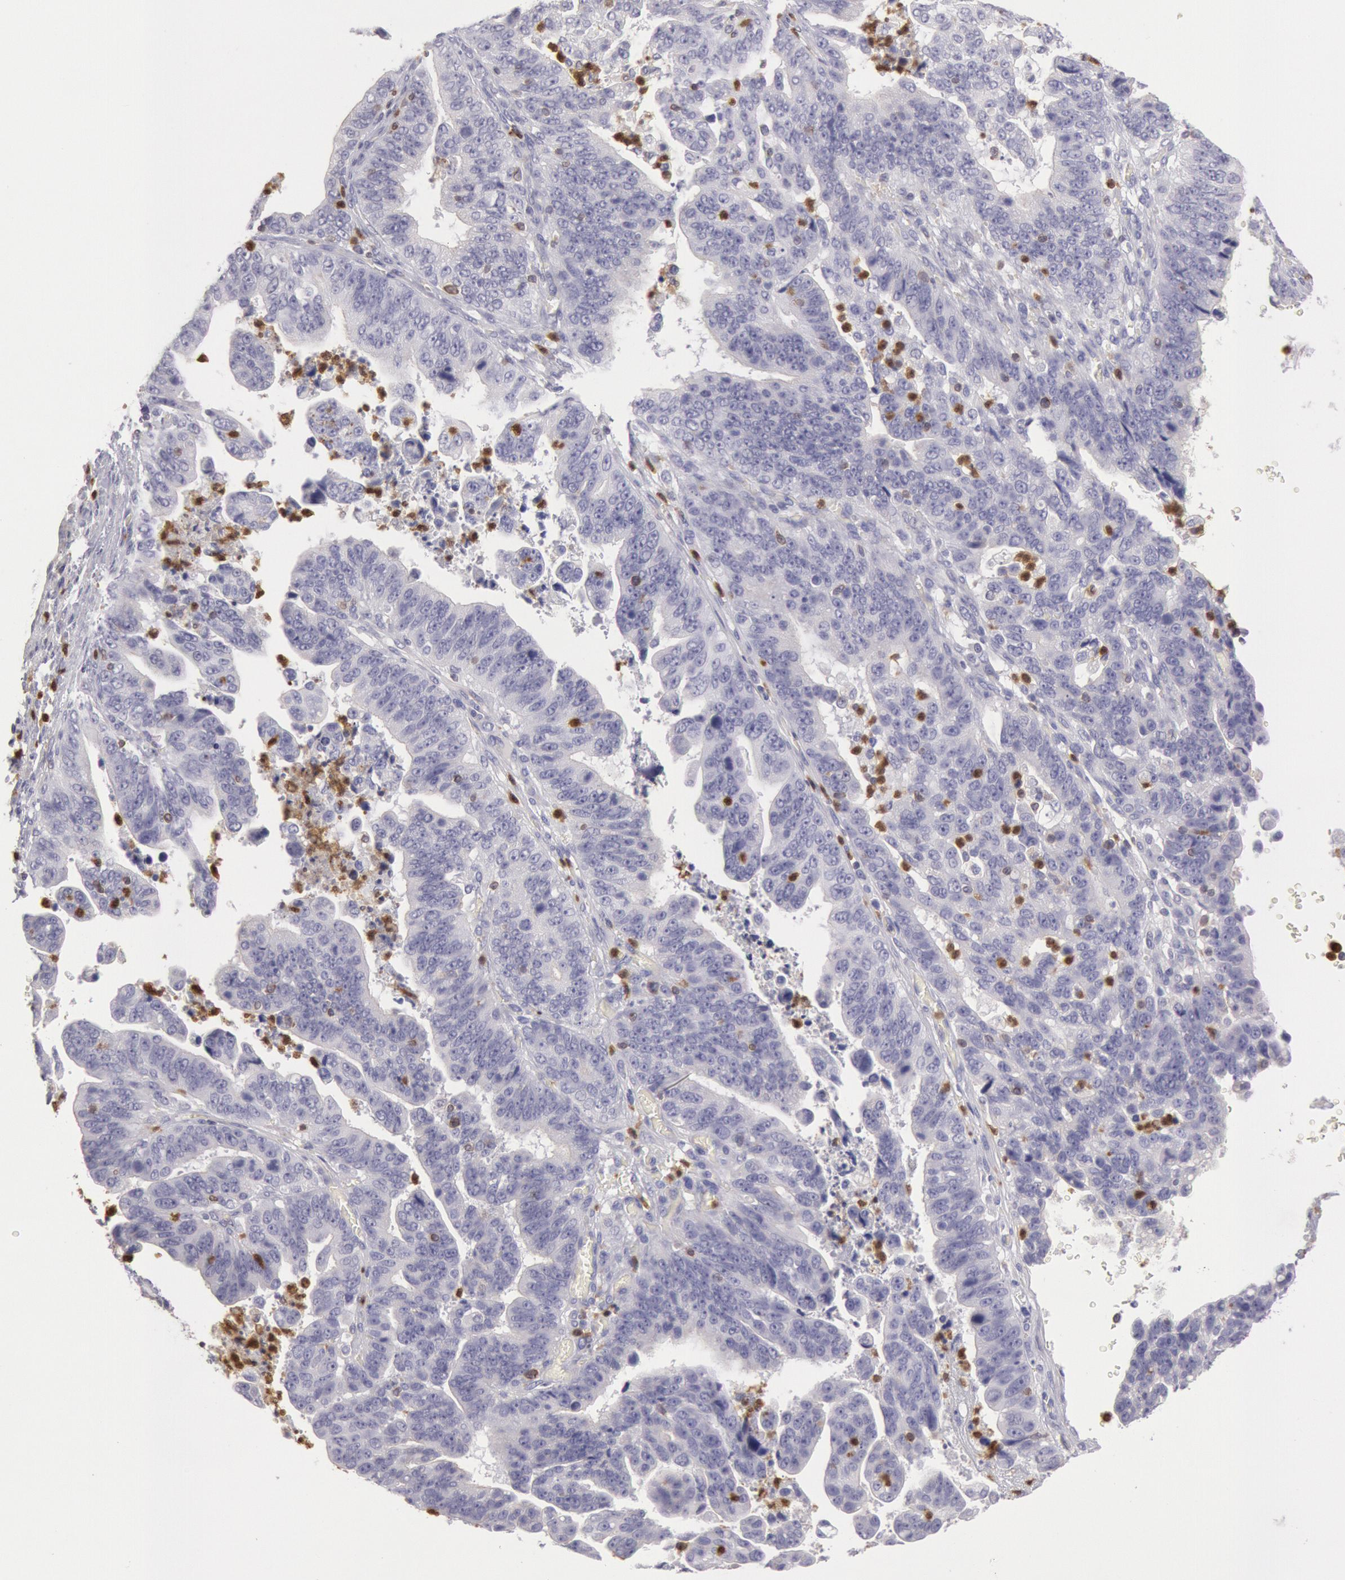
{"staining": {"intensity": "negative", "quantity": "none", "location": "none"}, "tissue": "stomach cancer", "cell_type": "Tumor cells", "image_type": "cancer", "snomed": [{"axis": "morphology", "description": "Adenocarcinoma, NOS"}, {"axis": "topography", "description": "Stomach, upper"}], "caption": "This is an immunohistochemistry image of human stomach cancer (adenocarcinoma). There is no expression in tumor cells.", "gene": "RAB27A", "patient": {"sex": "female", "age": 50}}